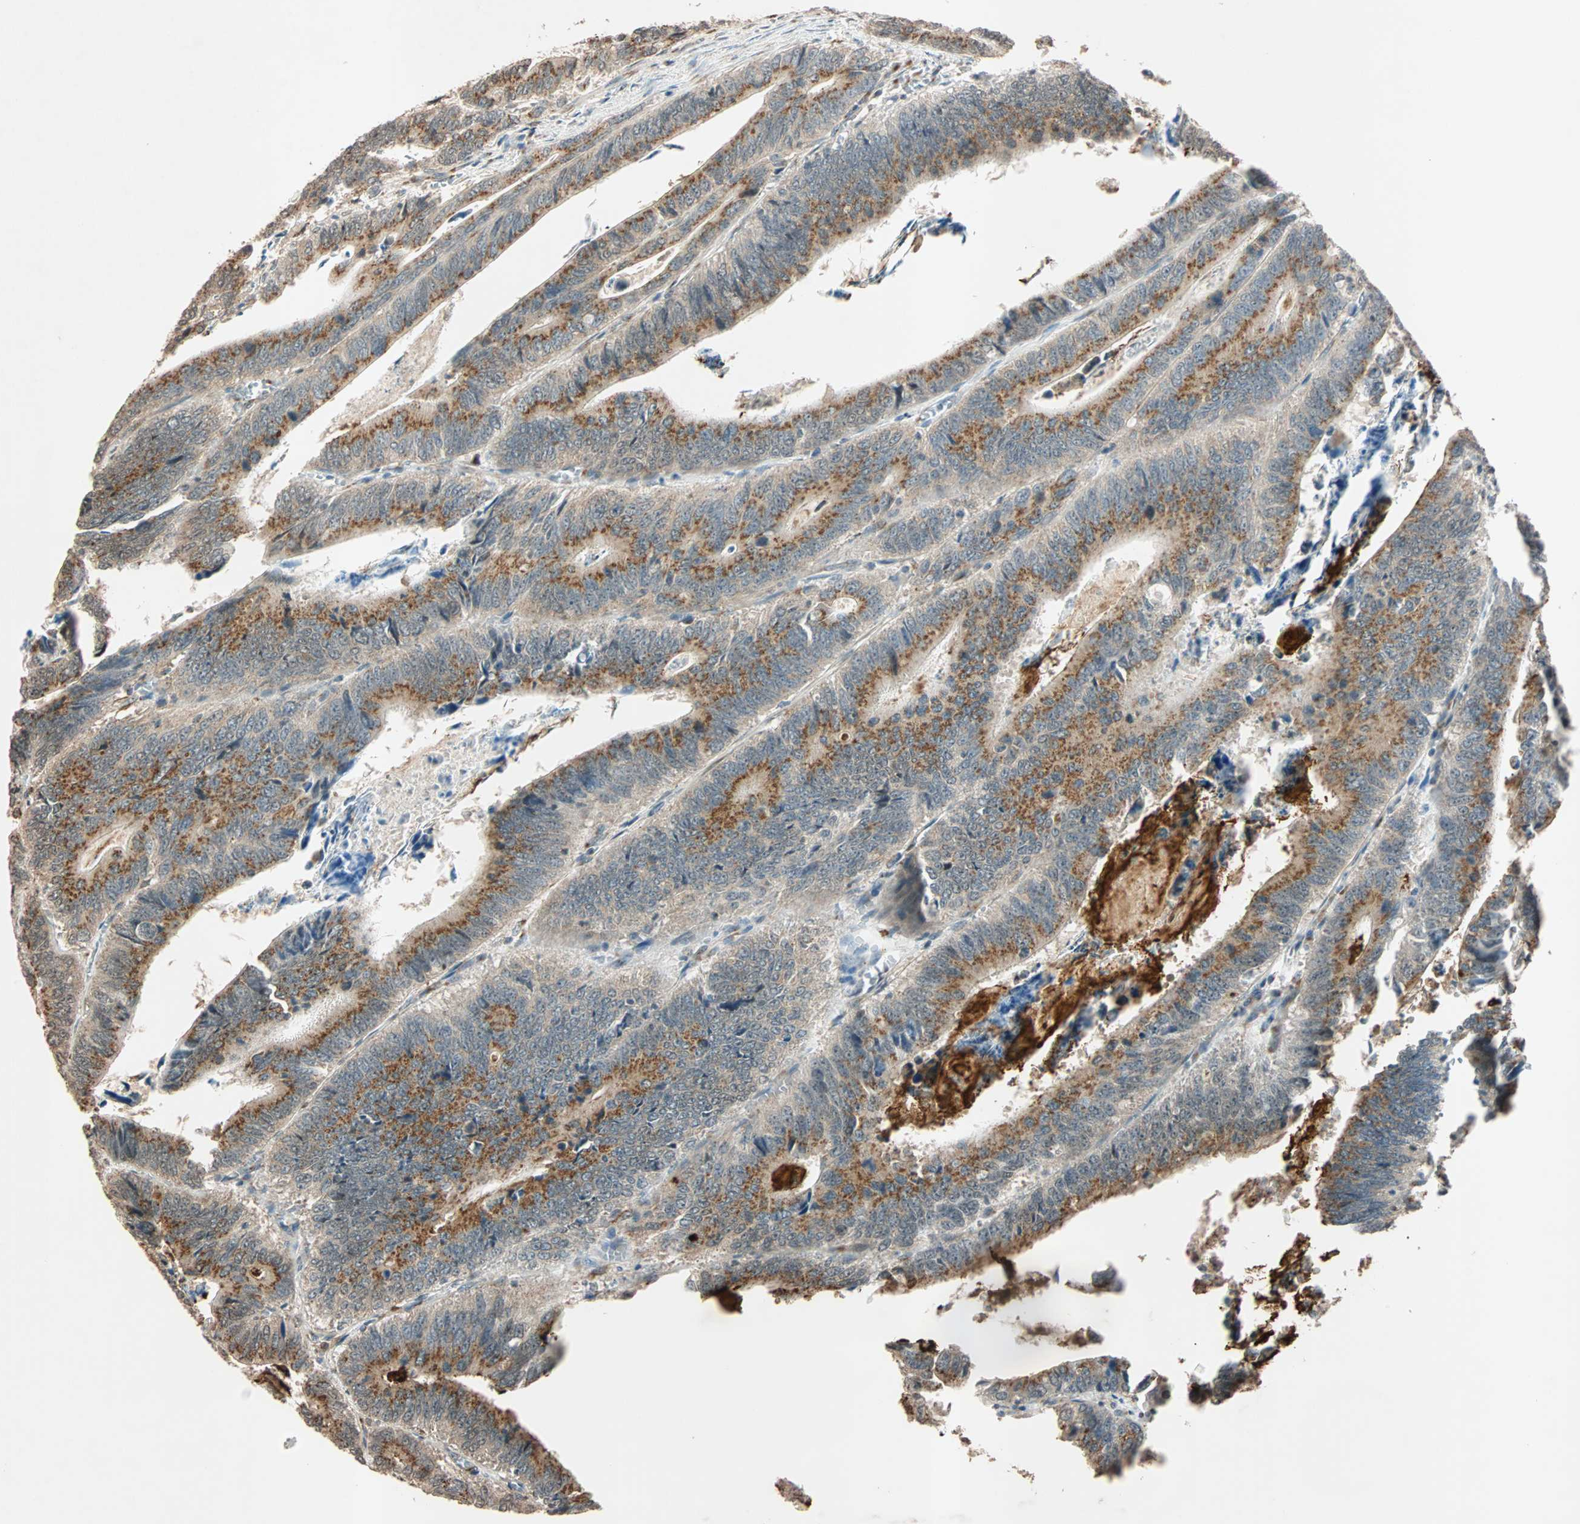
{"staining": {"intensity": "weak", "quantity": "25%-75%", "location": "cytoplasmic/membranous"}, "tissue": "colorectal cancer", "cell_type": "Tumor cells", "image_type": "cancer", "snomed": [{"axis": "morphology", "description": "Adenocarcinoma, NOS"}, {"axis": "topography", "description": "Colon"}], "caption": "A histopathology image of human colorectal cancer (adenocarcinoma) stained for a protein demonstrates weak cytoplasmic/membranous brown staining in tumor cells.", "gene": "PRDM2", "patient": {"sex": "male", "age": 72}}